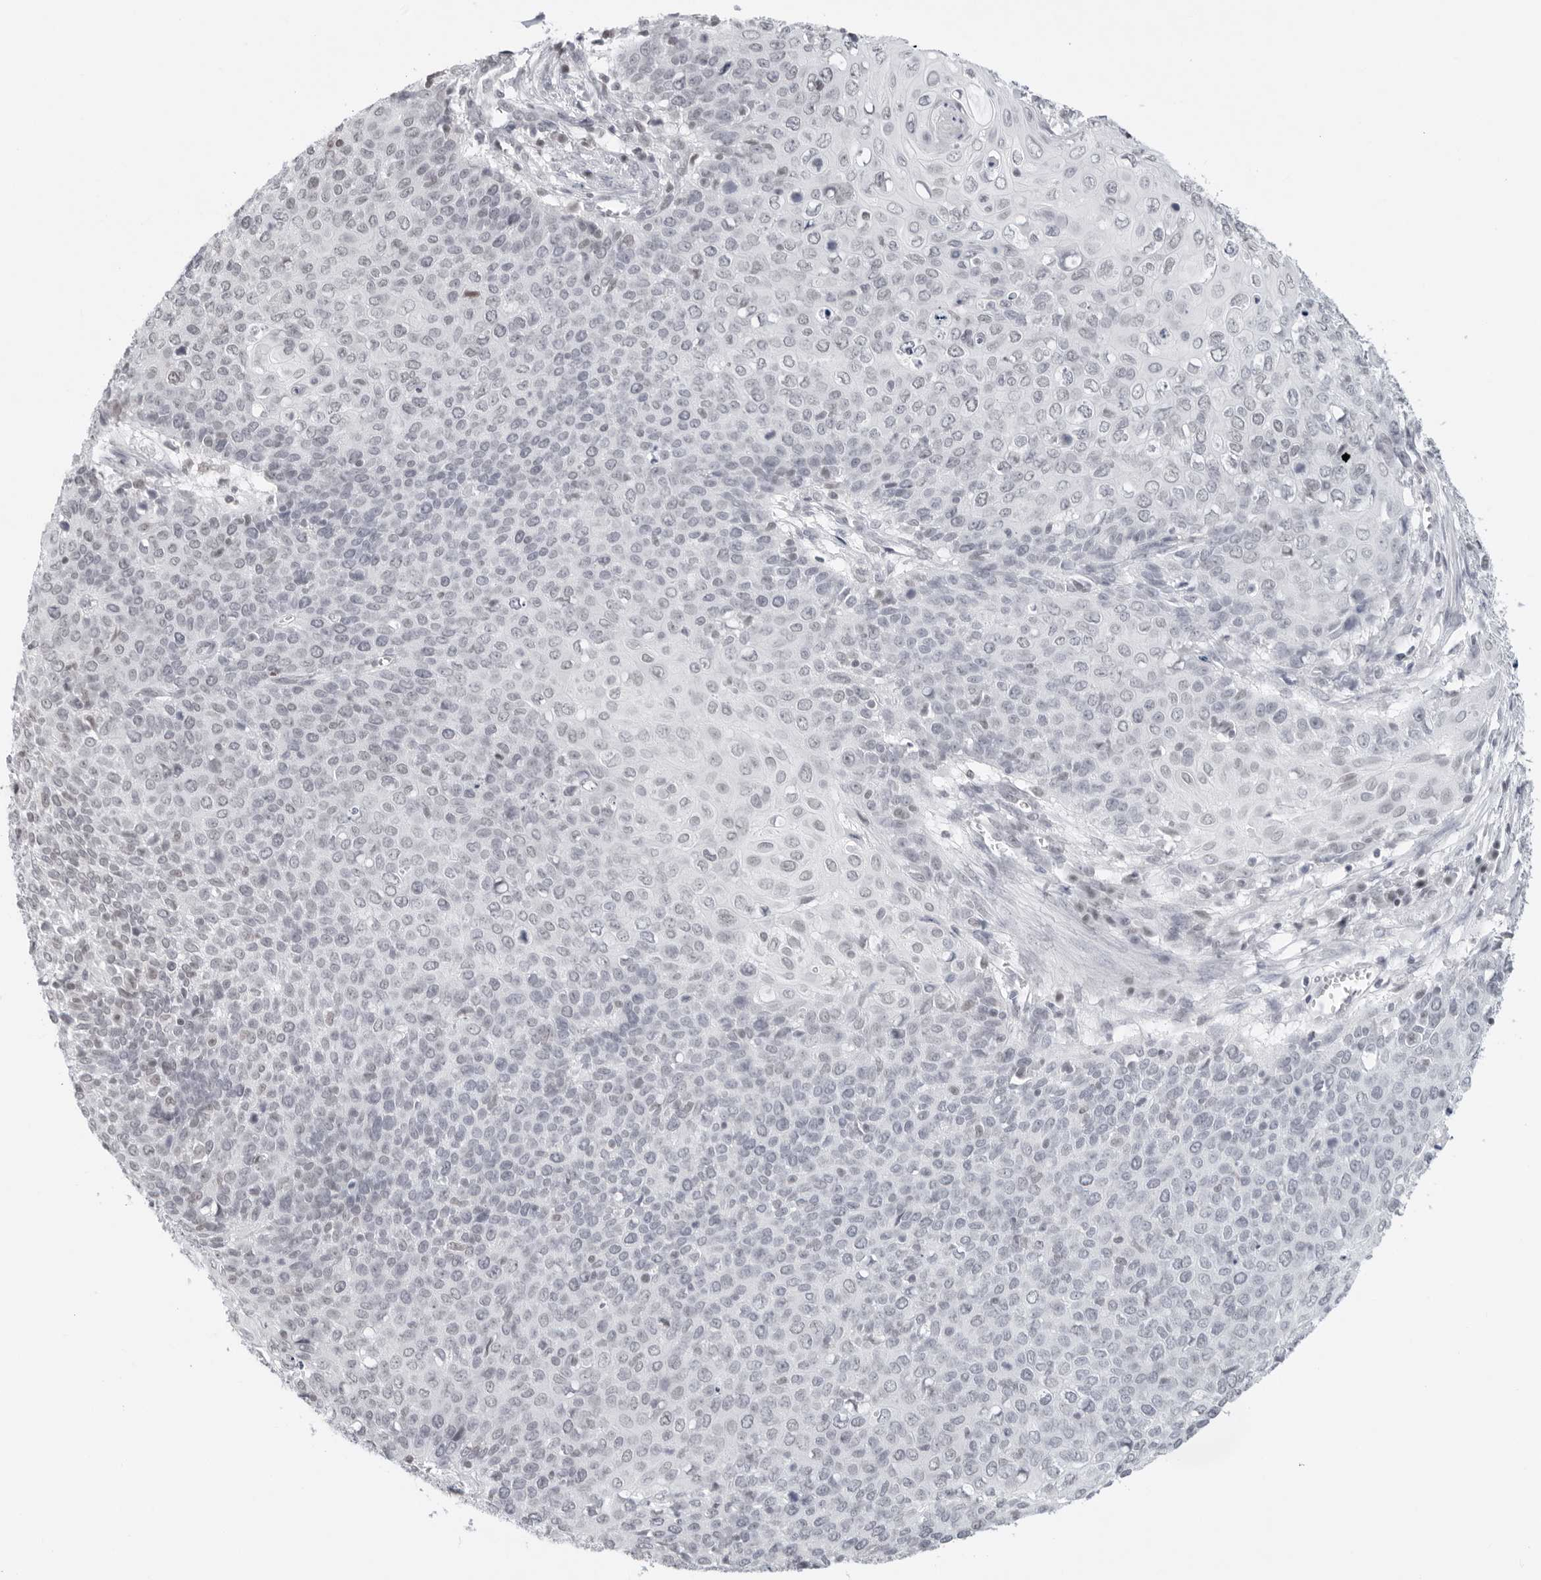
{"staining": {"intensity": "negative", "quantity": "none", "location": "none"}, "tissue": "cervical cancer", "cell_type": "Tumor cells", "image_type": "cancer", "snomed": [{"axis": "morphology", "description": "Squamous cell carcinoma, NOS"}, {"axis": "topography", "description": "Cervix"}], "caption": "The histopathology image shows no staining of tumor cells in cervical cancer (squamous cell carcinoma).", "gene": "FLG2", "patient": {"sex": "female", "age": 39}}